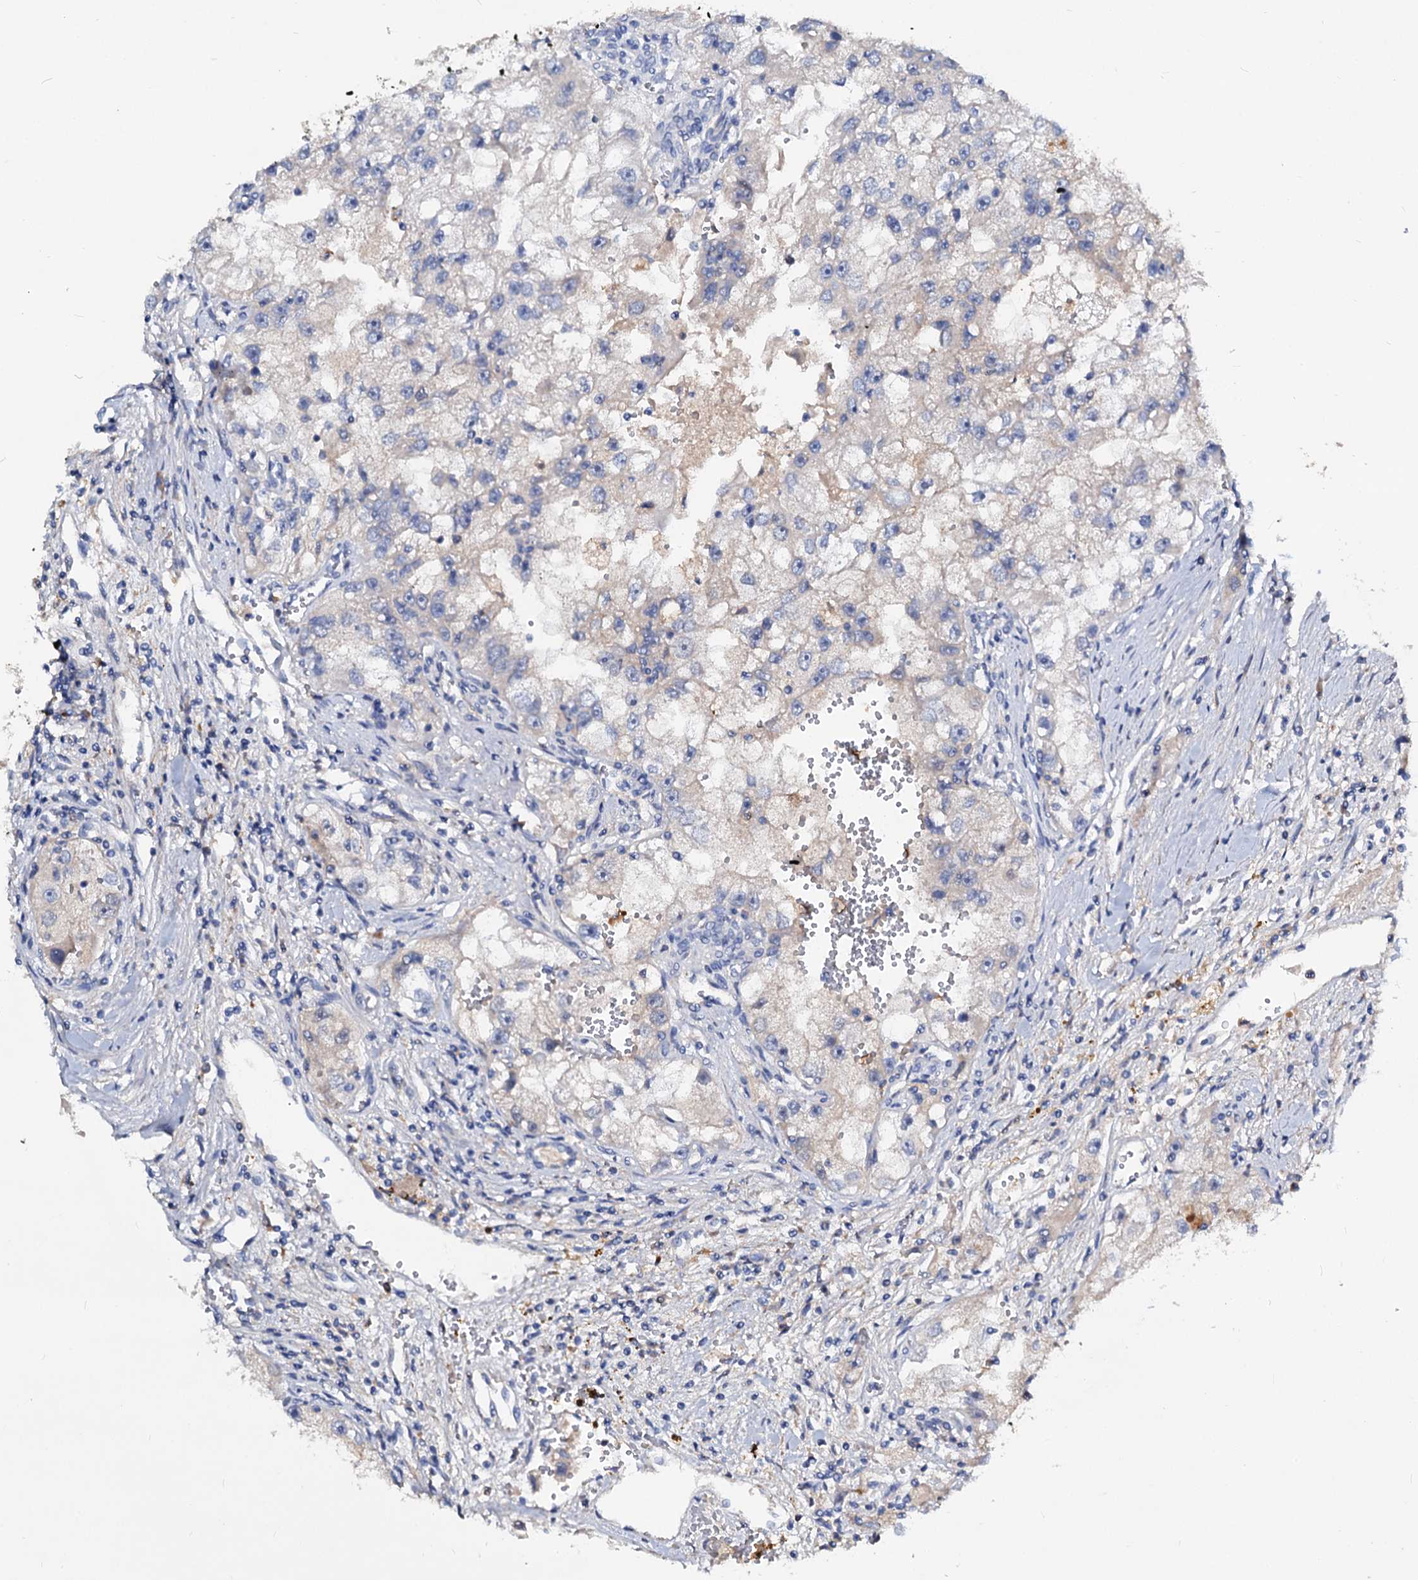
{"staining": {"intensity": "negative", "quantity": "none", "location": "none"}, "tissue": "renal cancer", "cell_type": "Tumor cells", "image_type": "cancer", "snomed": [{"axis": "morphology", "description": "Adenocarcinoma, NOS"}, {"axis": "topography", "description": "Kidney"}], "caption": "Immunohistochemical staining of adenocarcinoma (renal) reveals no significant positivity in tumor cells.", "gene": "ACY3", "patient": {"sex": "male", "age": 63}}